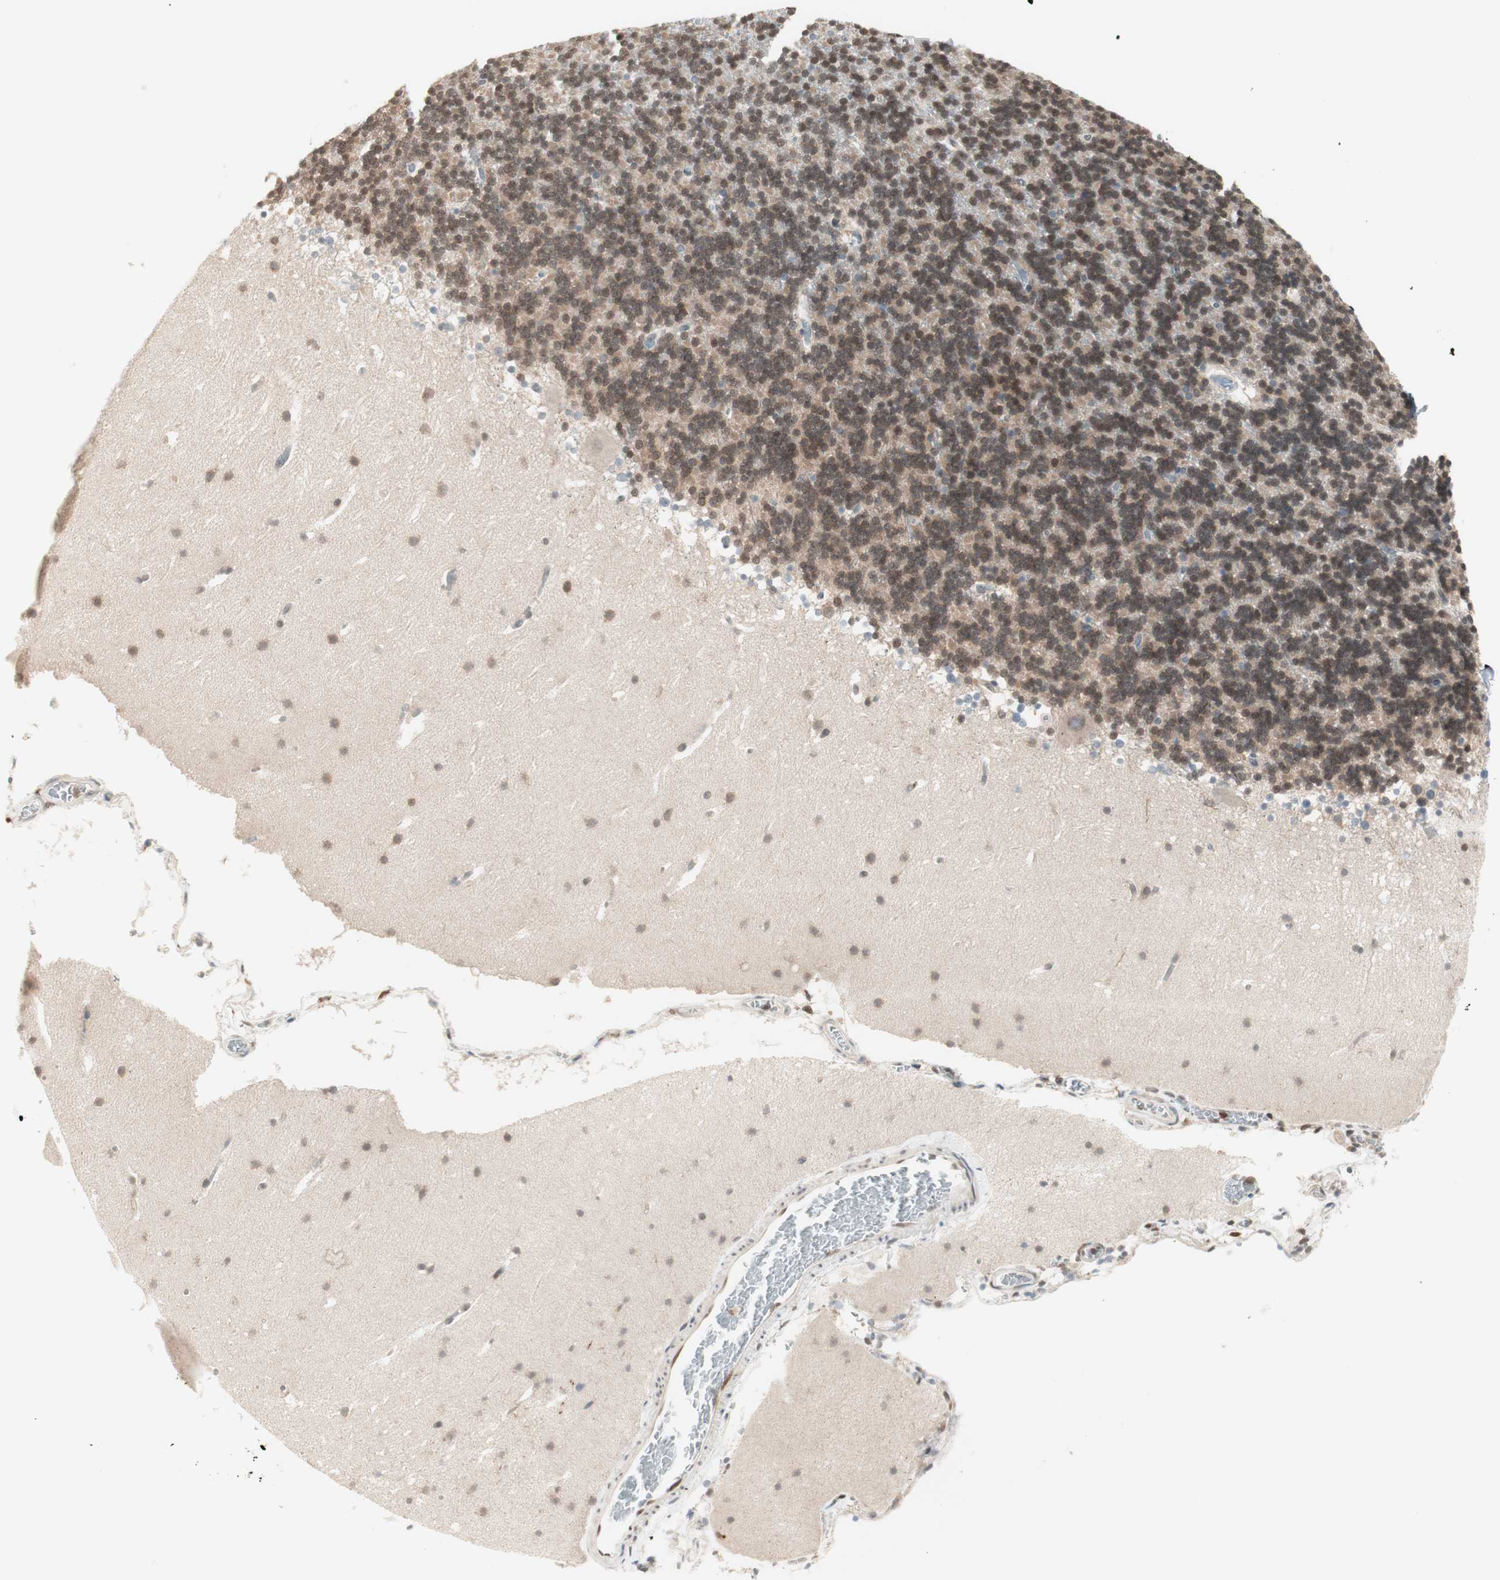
{"staining": {"intensity": "weak", "quantity": "25%-75%", "location": "nuclear"}, "tissue": "cerebellum", "cell_type": "Cells in granular layer", "image_type": "normal", "snomed": [{"axis": "morphology", "description": "Normal tissue, NOS"}, {"axis": "topography", "description": "Cerebellum"}], "caption": "Cerebellum stained for a protein (brown) displays weak nuclear positive expression in approximately 25%-75% of cells in granular layer.", "gene": "UBE2I", "patient": {"sex": "male", "age": 45}}